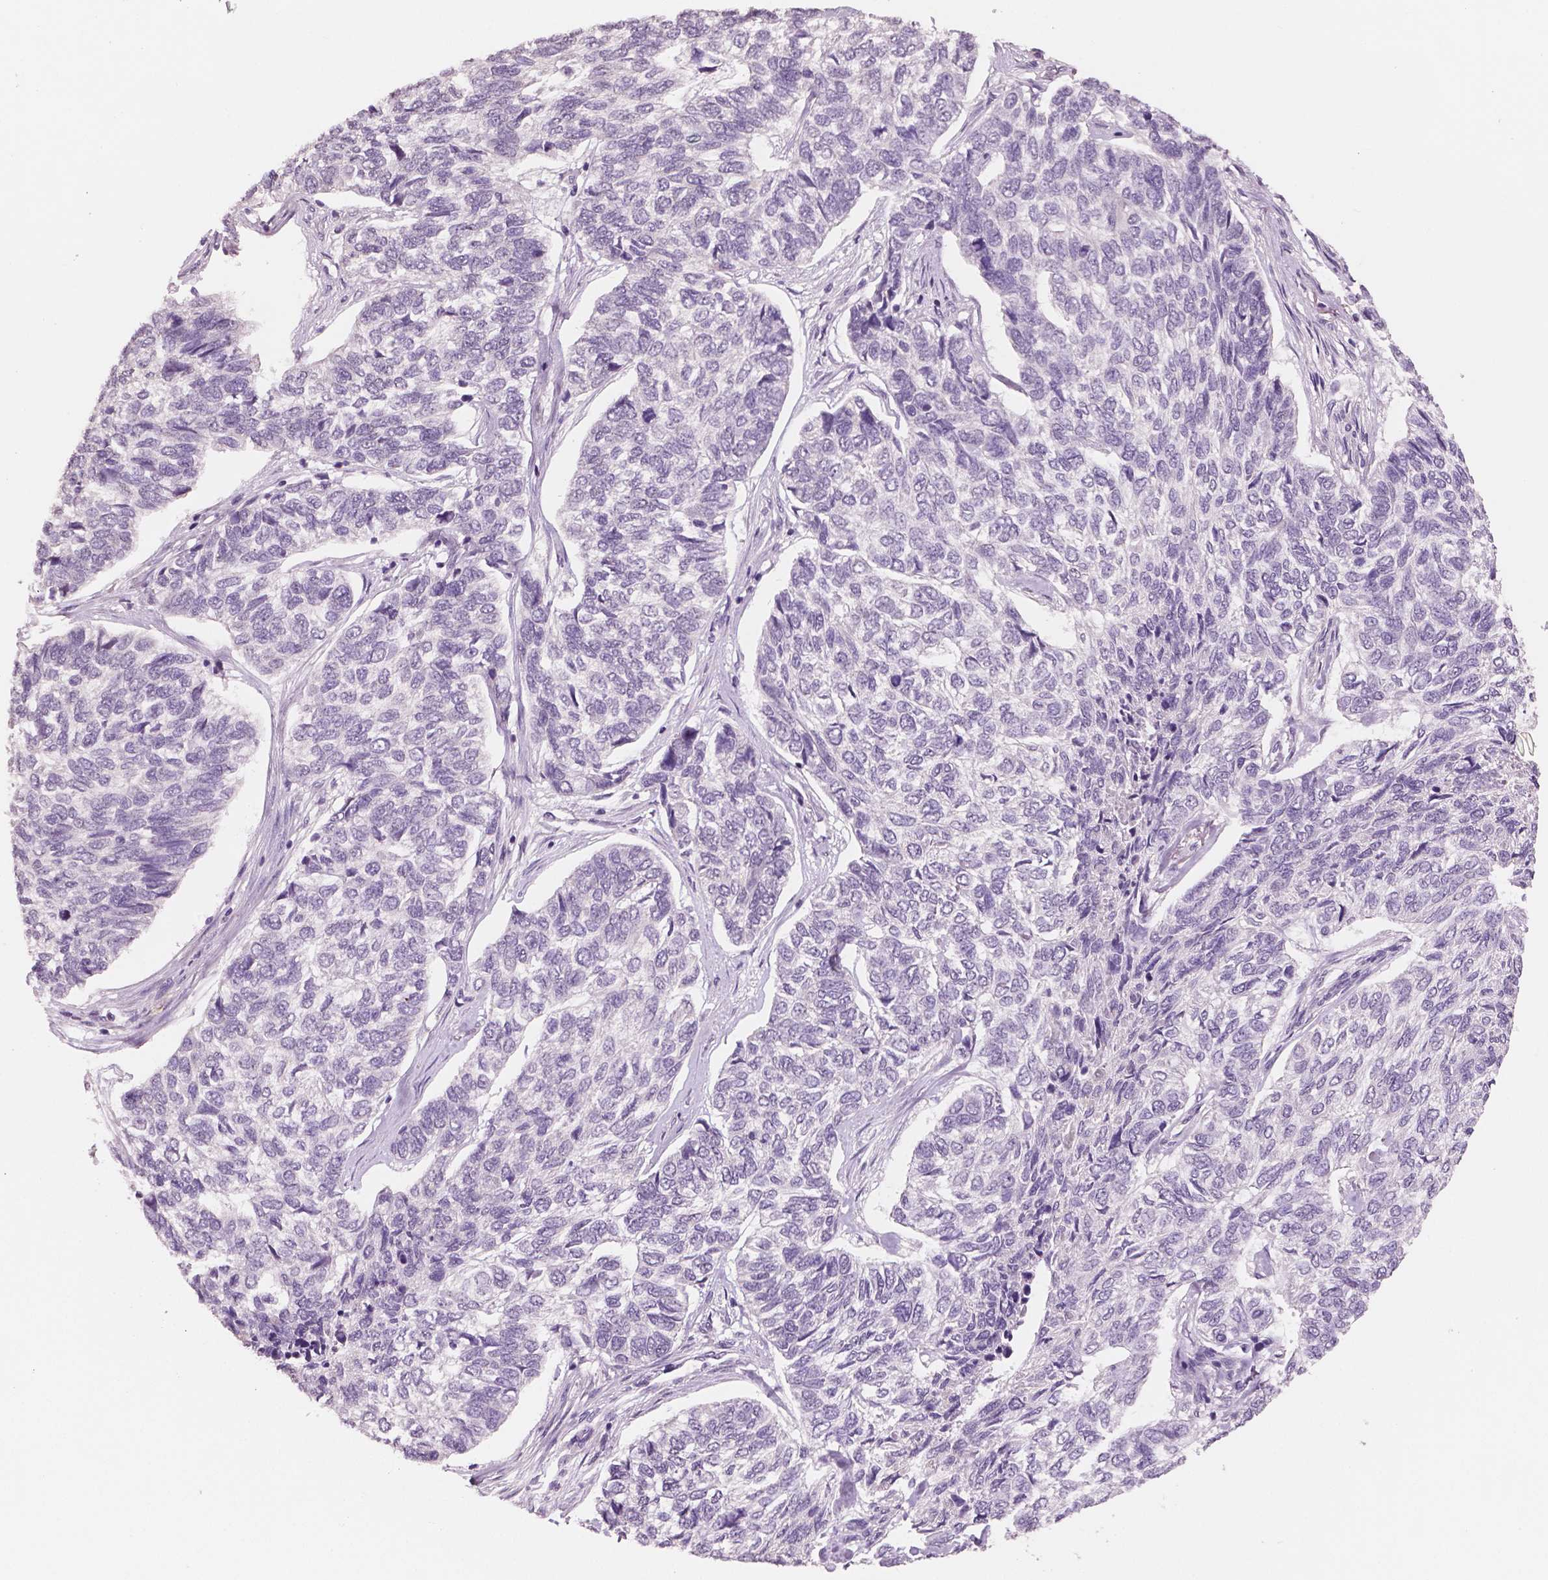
{"staining": {"intensity": "negative", "quantity": "none", "location": "none"}, "tissue": "skin cancer", "cell_type": "Tumor cells", "image_type": "cancer", "snomed": [{"axis": "morphology", "description": "Basal cell carcinoma"}, {"axis": "topography", "description": "Skin"}], "caption": "IHC image of human basal cell carcinoma (skin) stained for a protein (brown), which displays no expression in tumor cells.", "gene": "KIT", "patient": {"sex": "female", "age": 65}}